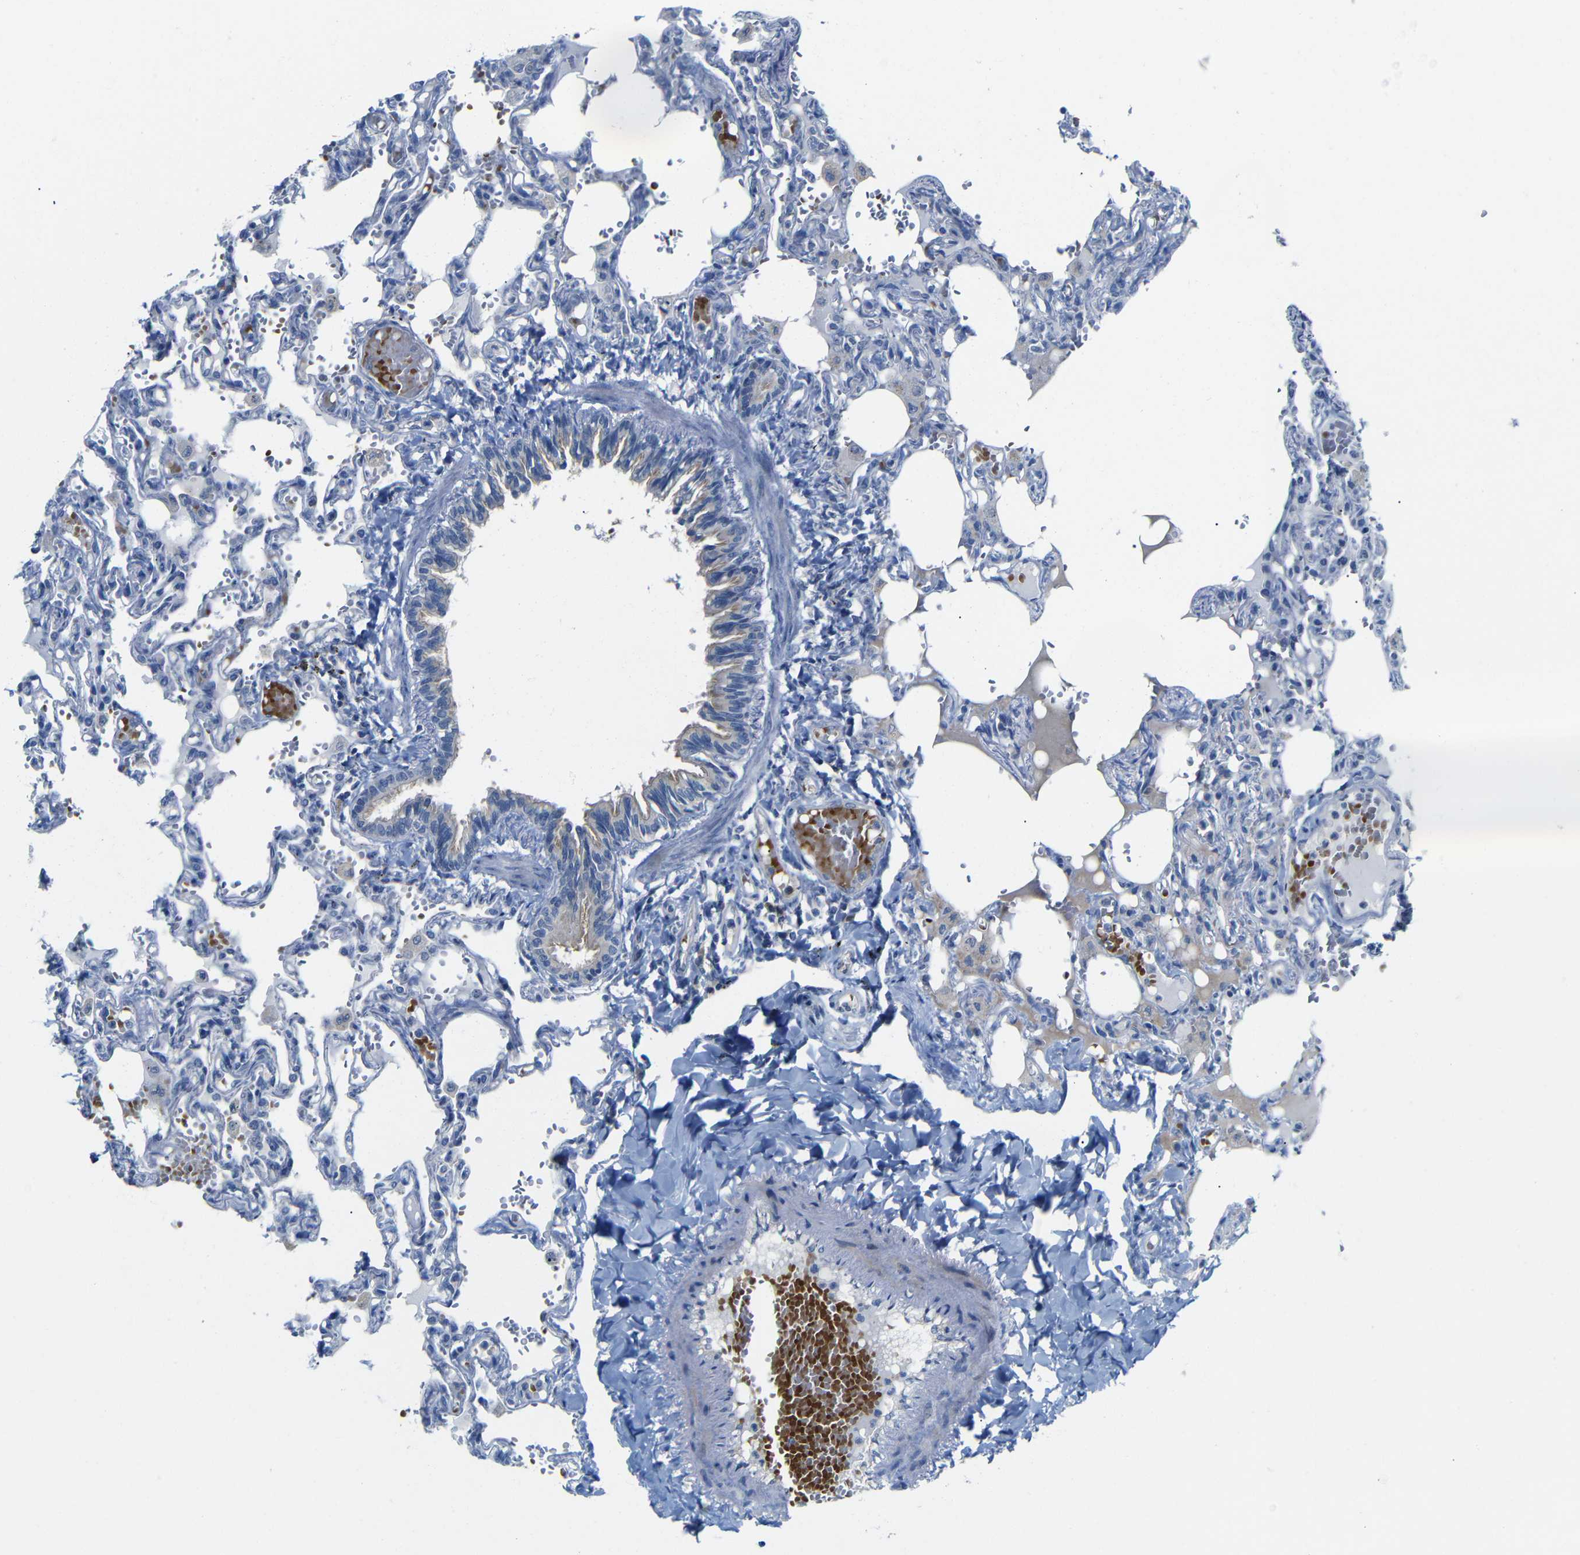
{"staining": {"intensity": "negative", "quantity": "none", "location": "none"}, "tissue": "lung", "cell_type": "Alveolar cells", "image_type": "normal", "snomed": [{"axis": "morphology", "description": "Normal tissue, NOS"}, {"axis": "topography", "description": "Lung"}], "caption": "High power microscopy photomicrograph of an IHC image of unremarkable lung, revealing no significant positivity in alveolar cells. (Brightfield microscopy of DAB (3,3'-diaminobenzidine) immunohistochemistry (IHC) at high magnification).", "gene": "TBC1D32", "patient": {"sex": "male", "age": 21}}